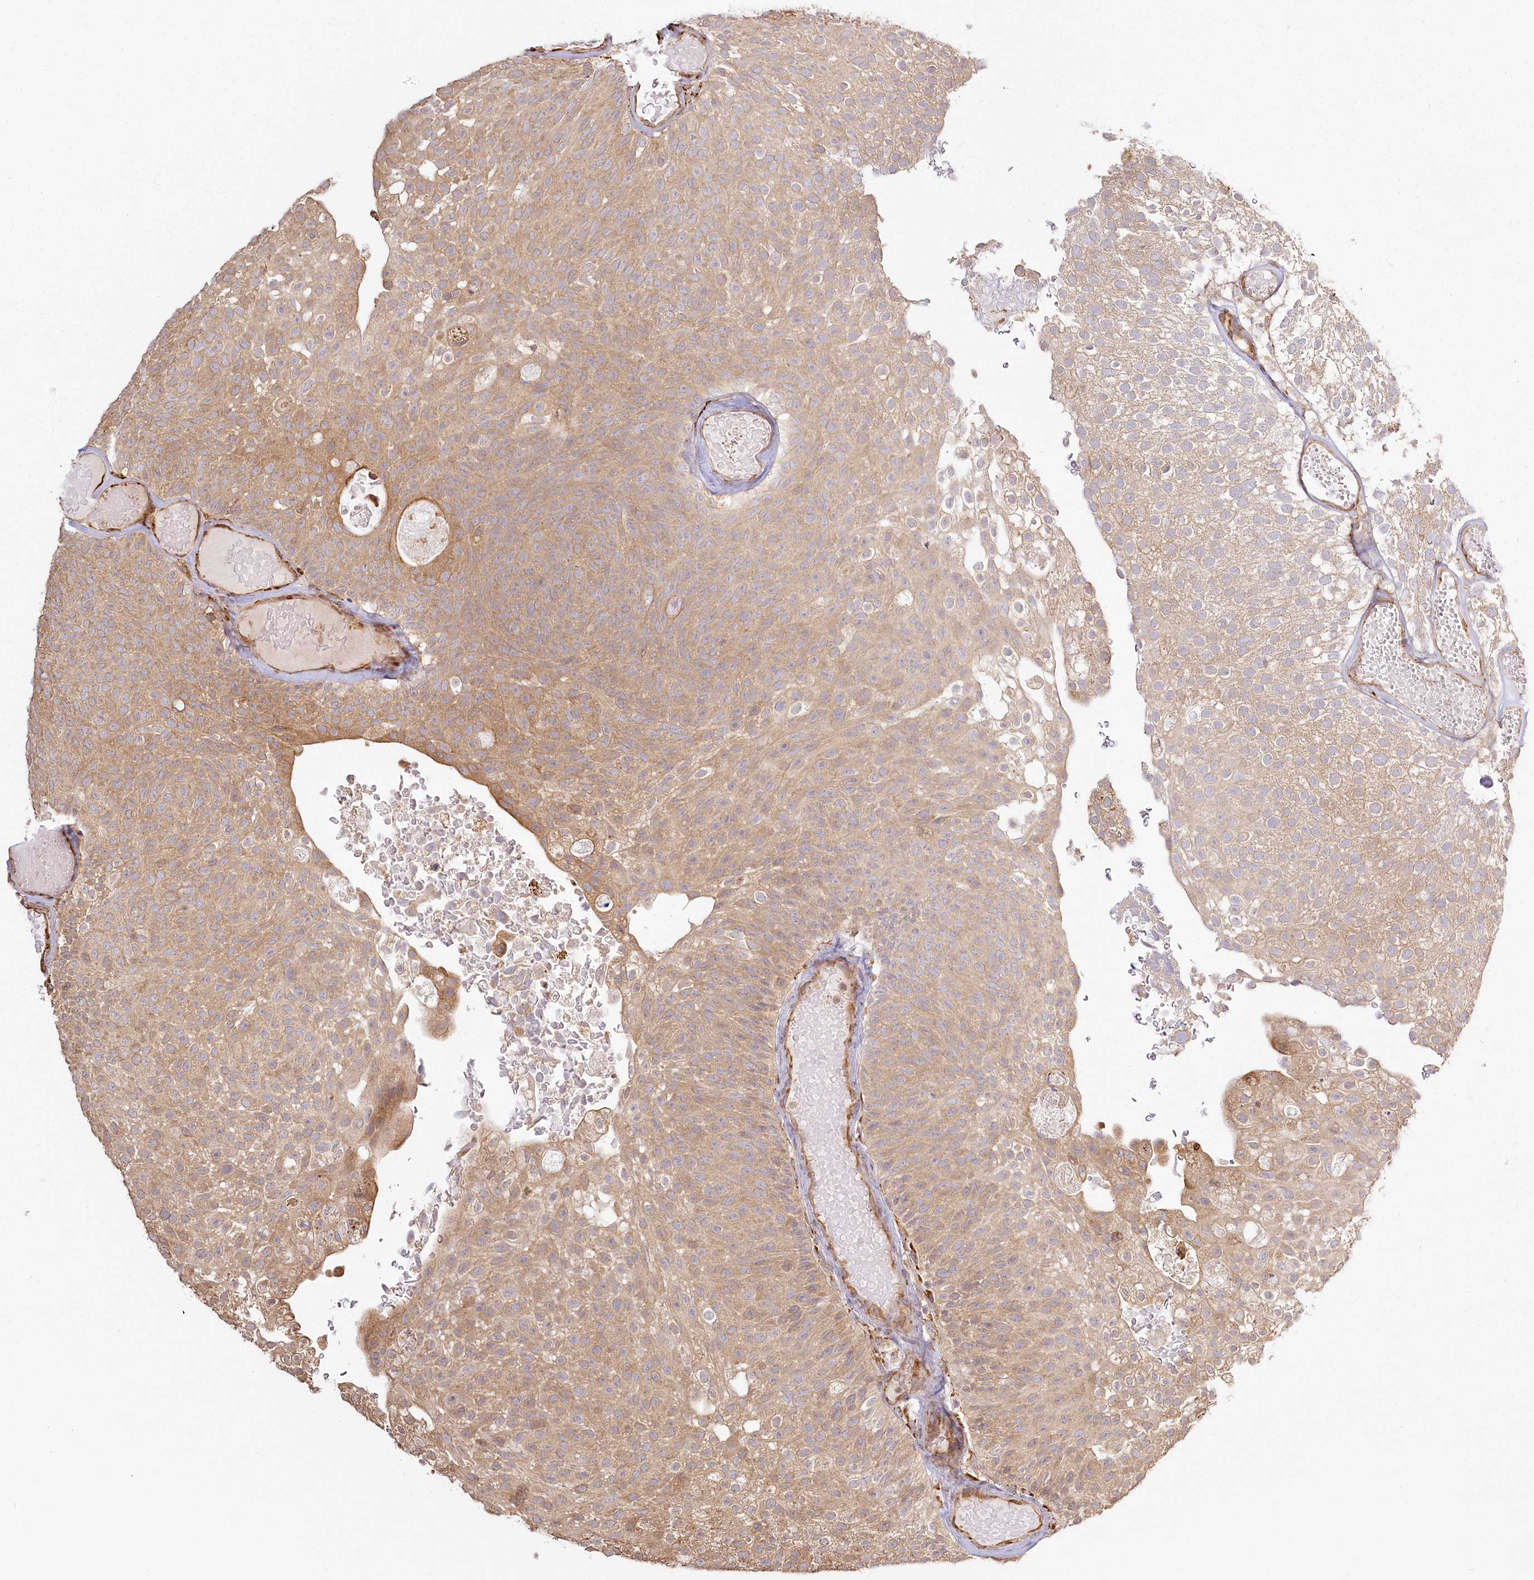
{"staining": {"intensity": "moderate", "quantity": ">75%", "location": "cytoplasmic/membranous"}, "tissue": "urothelial cancer", "cell_type": "Tumor cells", "image_type": "cancer", "snomed": [{"axis": "morphology", "description": "Urothelial carcinoma, Low grade"}, {"axis": "topography", "description": "Urinary bladder"}], "caption": "Immunohistochemistry micrograph of neoplastic tissue: urothelial carcinoma (low-grade) stained using immunohistochemistry displays medium levels of moderate protein expression localized specifically in the cytoplasmic/membranous of tumor cells, appearing as a cytoplasmic/membranous brown color.", "gene": "FAM13A", "patient": {"sex": "male", "age": 78}}